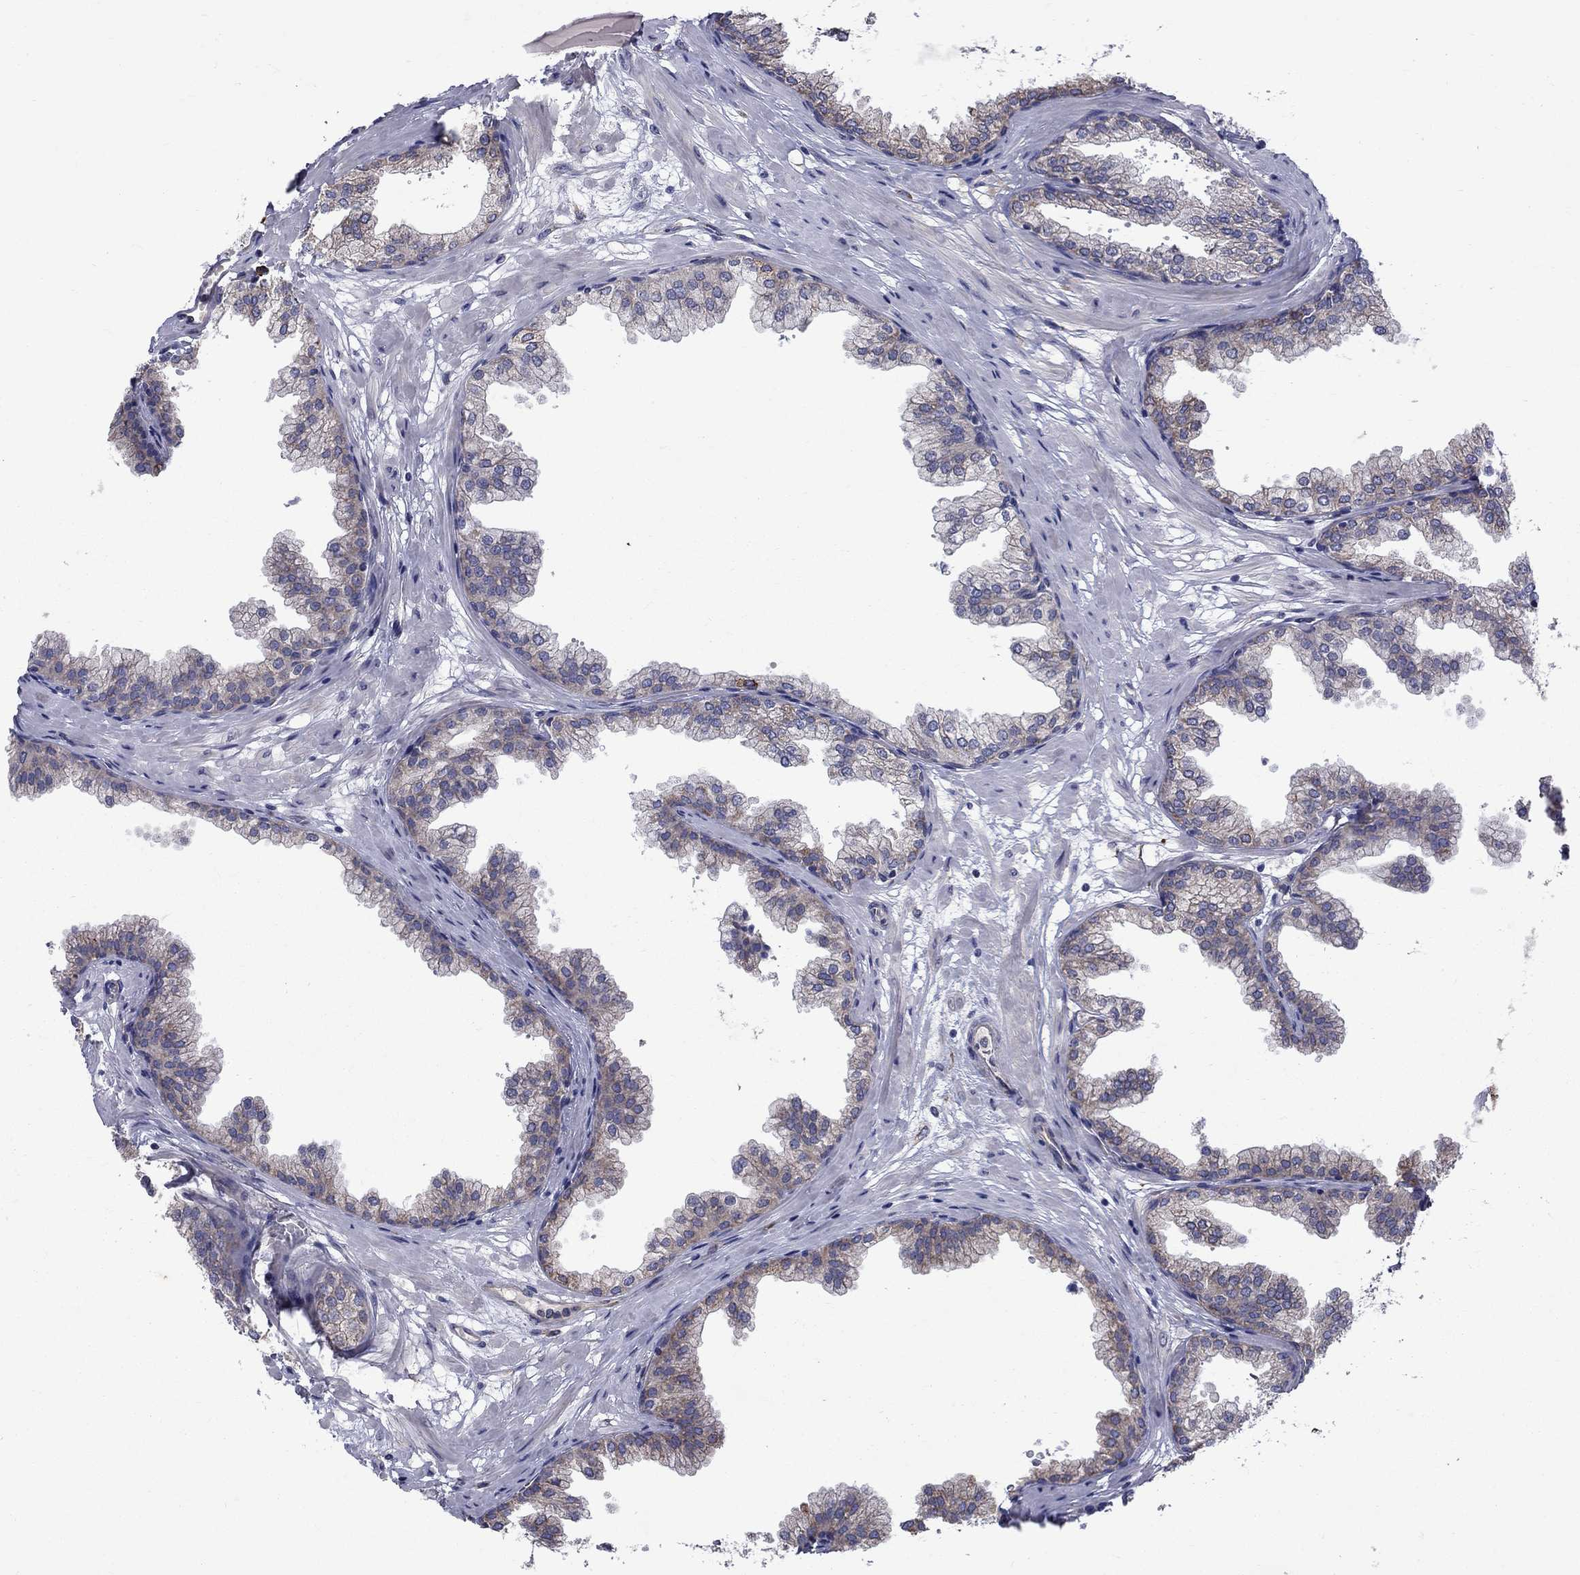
{"staining": {"intensity": "strong", "quantity": "<25%", "location": "cytoplasmic/membranous"}, "tissue": "prostate", "cell_type": "Glandular cells", "image_type": "normal", "snomed": [{"axis": "morphology", "description": "Normal tissue, NOS"}, {"axis": "topography", "description": "Prostate"}], "caption": "Protein positivity by immunohistochemistry reveals strong cytoplasmic/membranous positivity in about <25% of glandular cells in normal prostate.", "gene": "ASNS", "patient": {"sex": "male", "age": 37}}